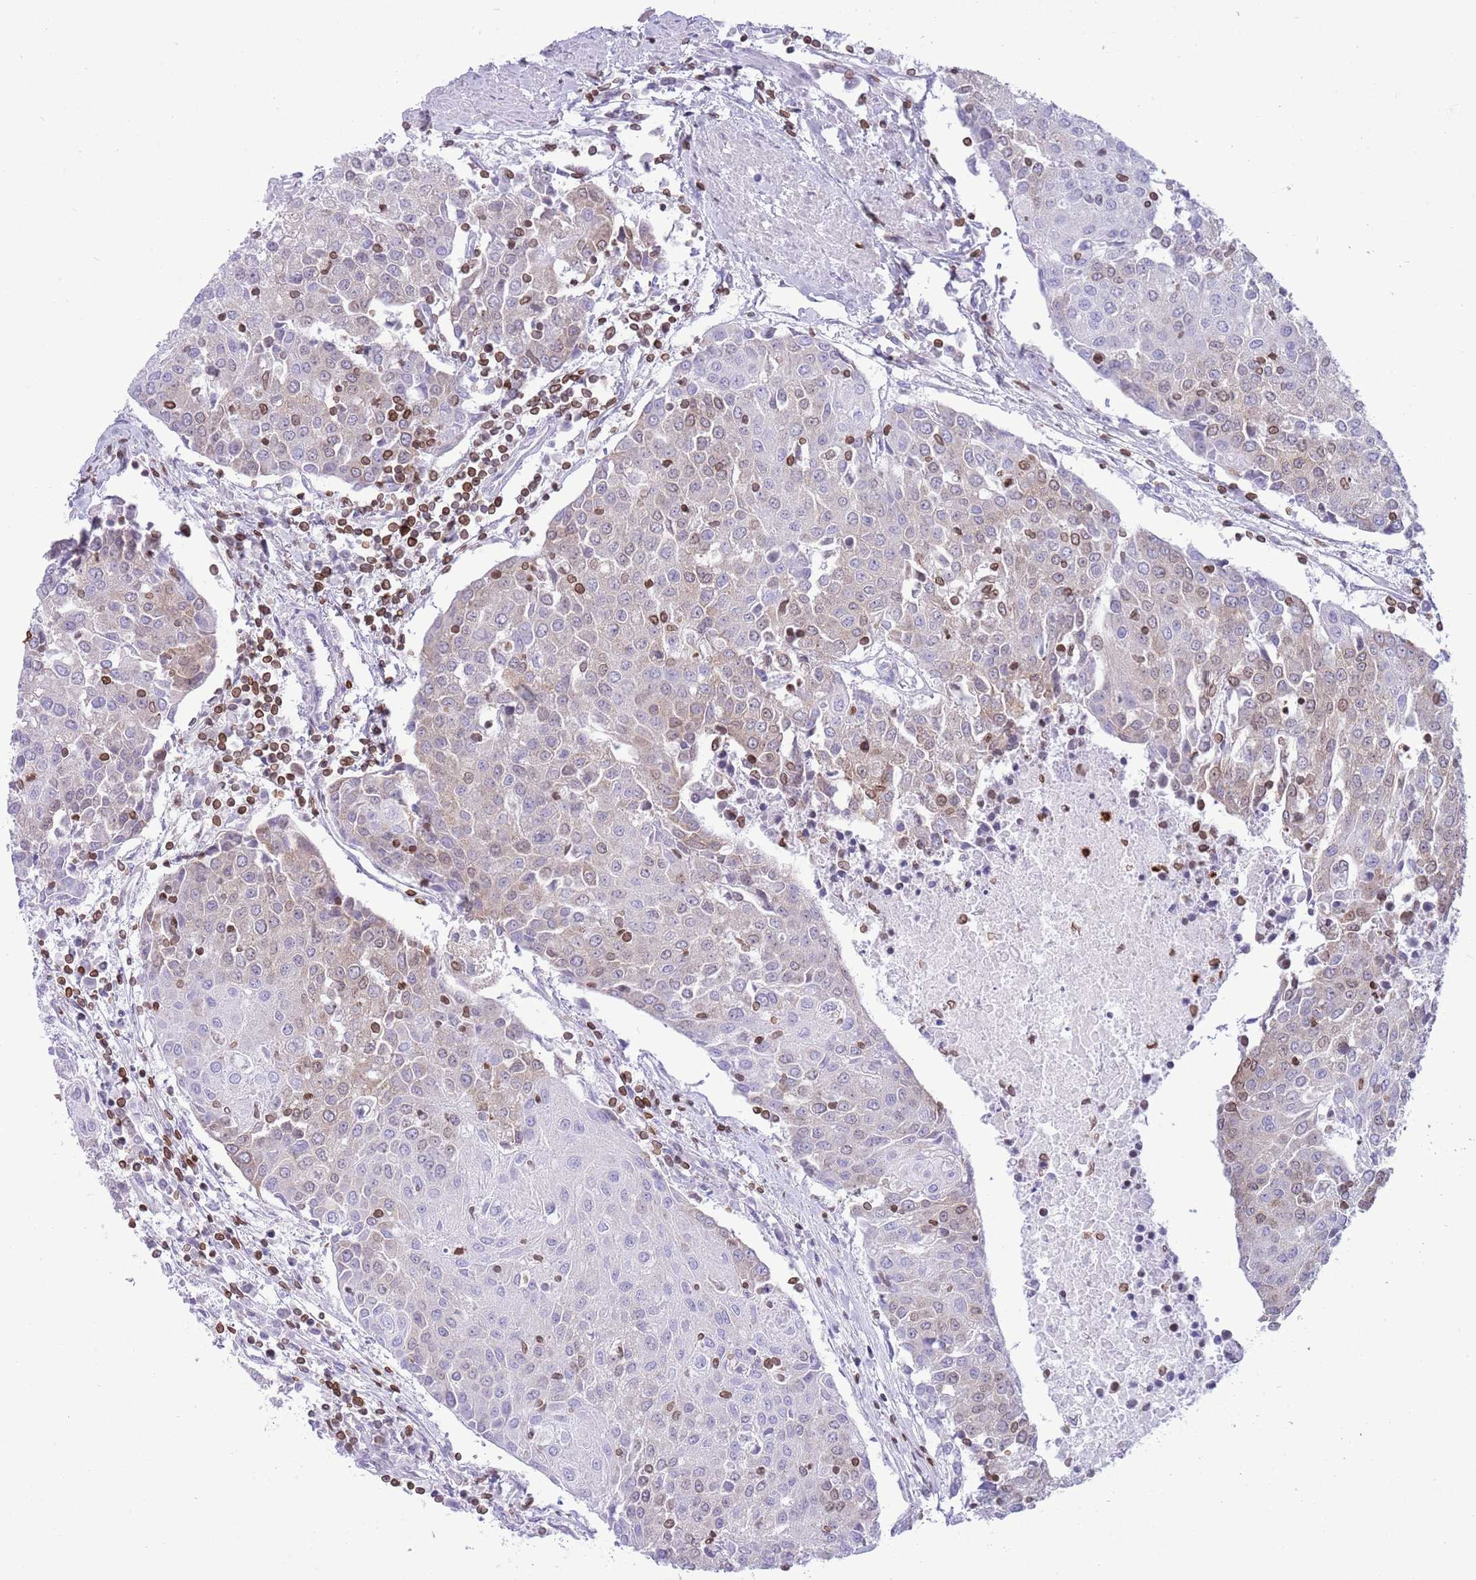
{"staining": {"intensity": "weak", "quantity": "<25%", "location": "cytoplasmic/membranous,nuclear"}, "tissue": "urothelial cancer", "cell_type": "Tumor cells", "image_type": "cancer", "snomed": [{"axis": "morphology", "description": "Urothelial carcinoma, High grade"}, {"axis": "topography", "description": "Urinary bladder"}], "caption": "Urothelial cancer was stained to show a protein in brown. There is no significant staining in tumor cells. Nuclei are stained in blue.", "gene": "LBR", "patient": {"sex": "female", "age": 85}}